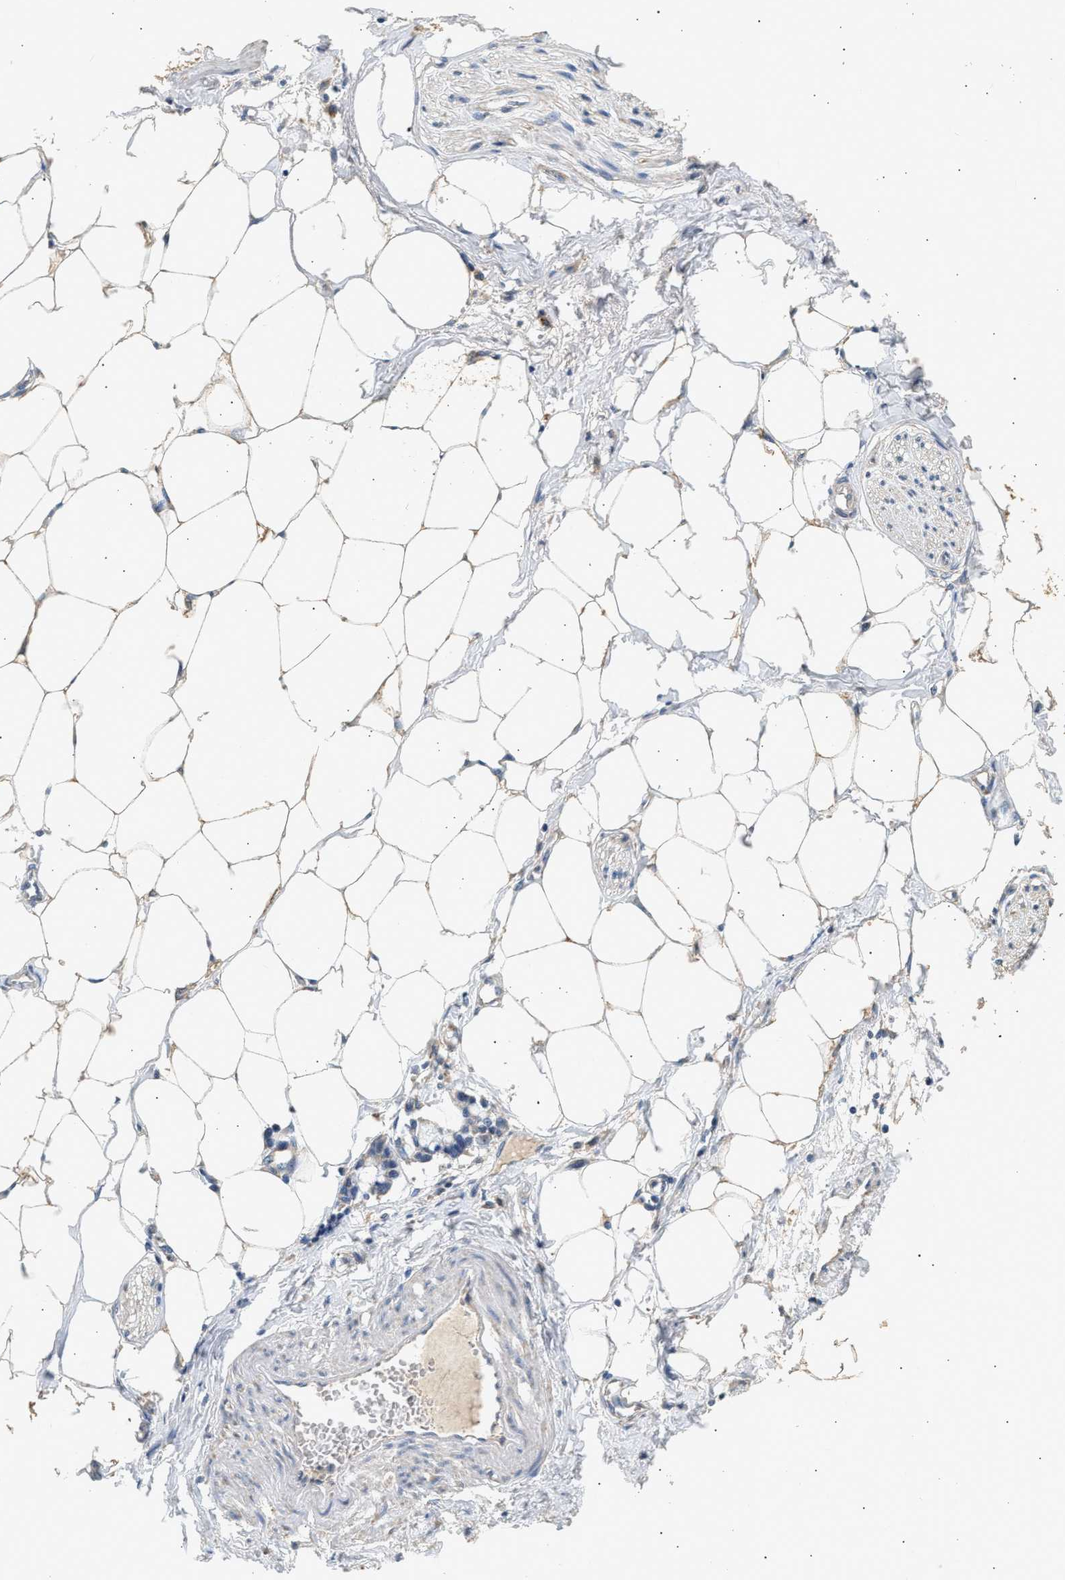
{"staining": {"intensity": "moderate", "quantity": ">75%", "location": "cytoplasmic/membranous"}, "tissue": "adipose tissue", "cell_type": "Adipocytes", "image_type": "normal", "snomed": [{"axis": "morphology", "description": "Normal tissue, NOS"}, {"axis": "morphology", "description": "Adenocarcinoma, NOS"}, {"axis": "topography", "description": "Colon"}, {"axis": "topography", "description": "Peripheral nerve tissue"}], "caption": "Protein staining of unremarkable adipose tissue shows moderate cytoplasmic/membranous positivity in approximately >75% of adipocytes. The staining is performed using DAB brown chromogen to label protein expression. The nuclei are counter-stained blue using hematoxylin.", "gene": "WDR31", "patient": {"sex": "male", "age": 14}}